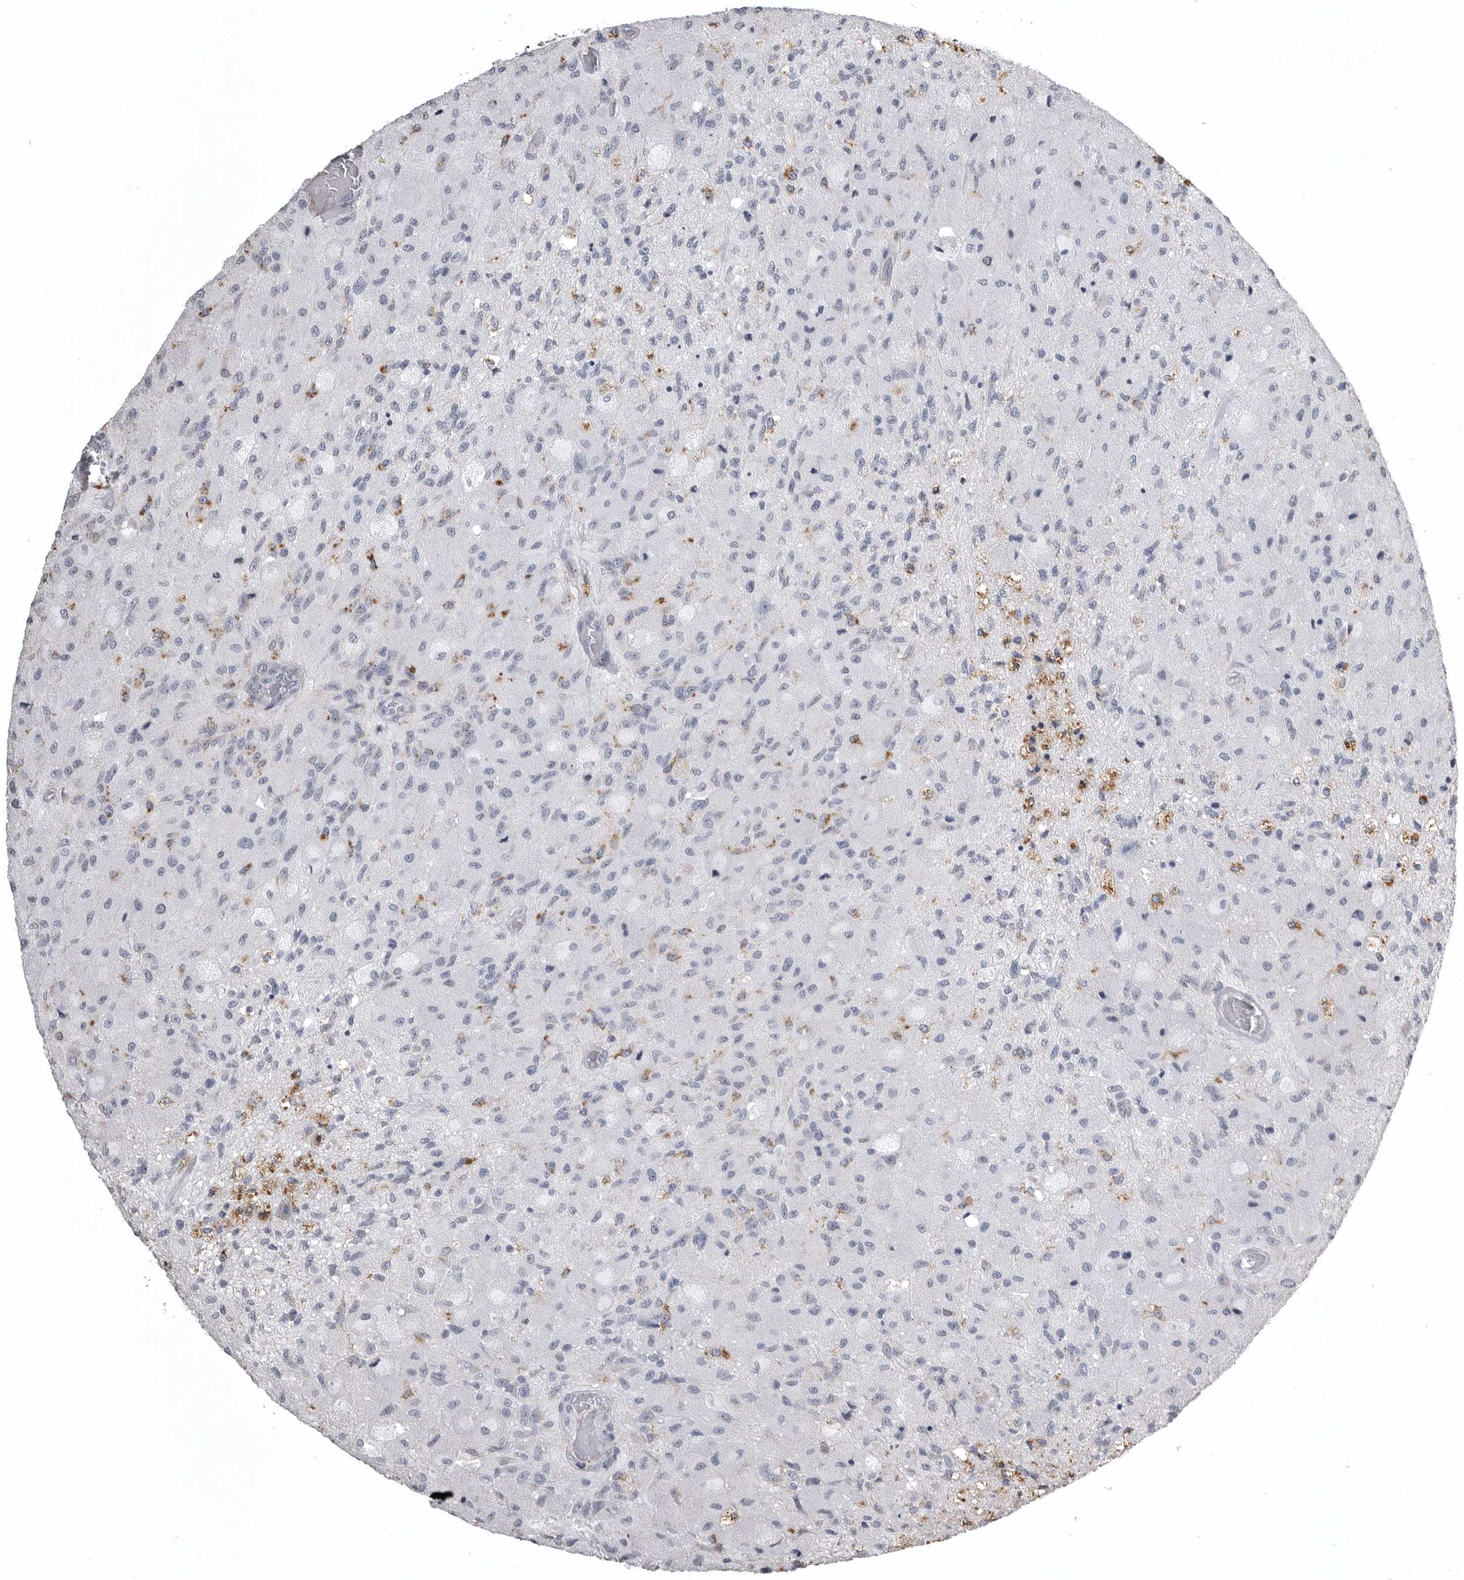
{"staining": {"intensity": "negative", "quantity": "none", "location": "none"}, "tissue": "glioma", "cell_type": "Tumor cells", "image_type": "cancer", "snomed": [{"axis": "morphology", "description": "Normal tissue, NOS"}, {"axis": "morphology", "description": "Glioma, malignant, High grade"}, {"axis": "topography", "description": "Cerebral cortex"}], "caption": "High magnification brightfield microscopy of malignant high-grade glioma stained with DAB (3,3'-diaminobenzidine) (brown) and counterstained with hematoxylin (blue): tumor cells show no significant positivity.", "gene": "AOC3", "patient": {"sex": "male", "age": 77}}